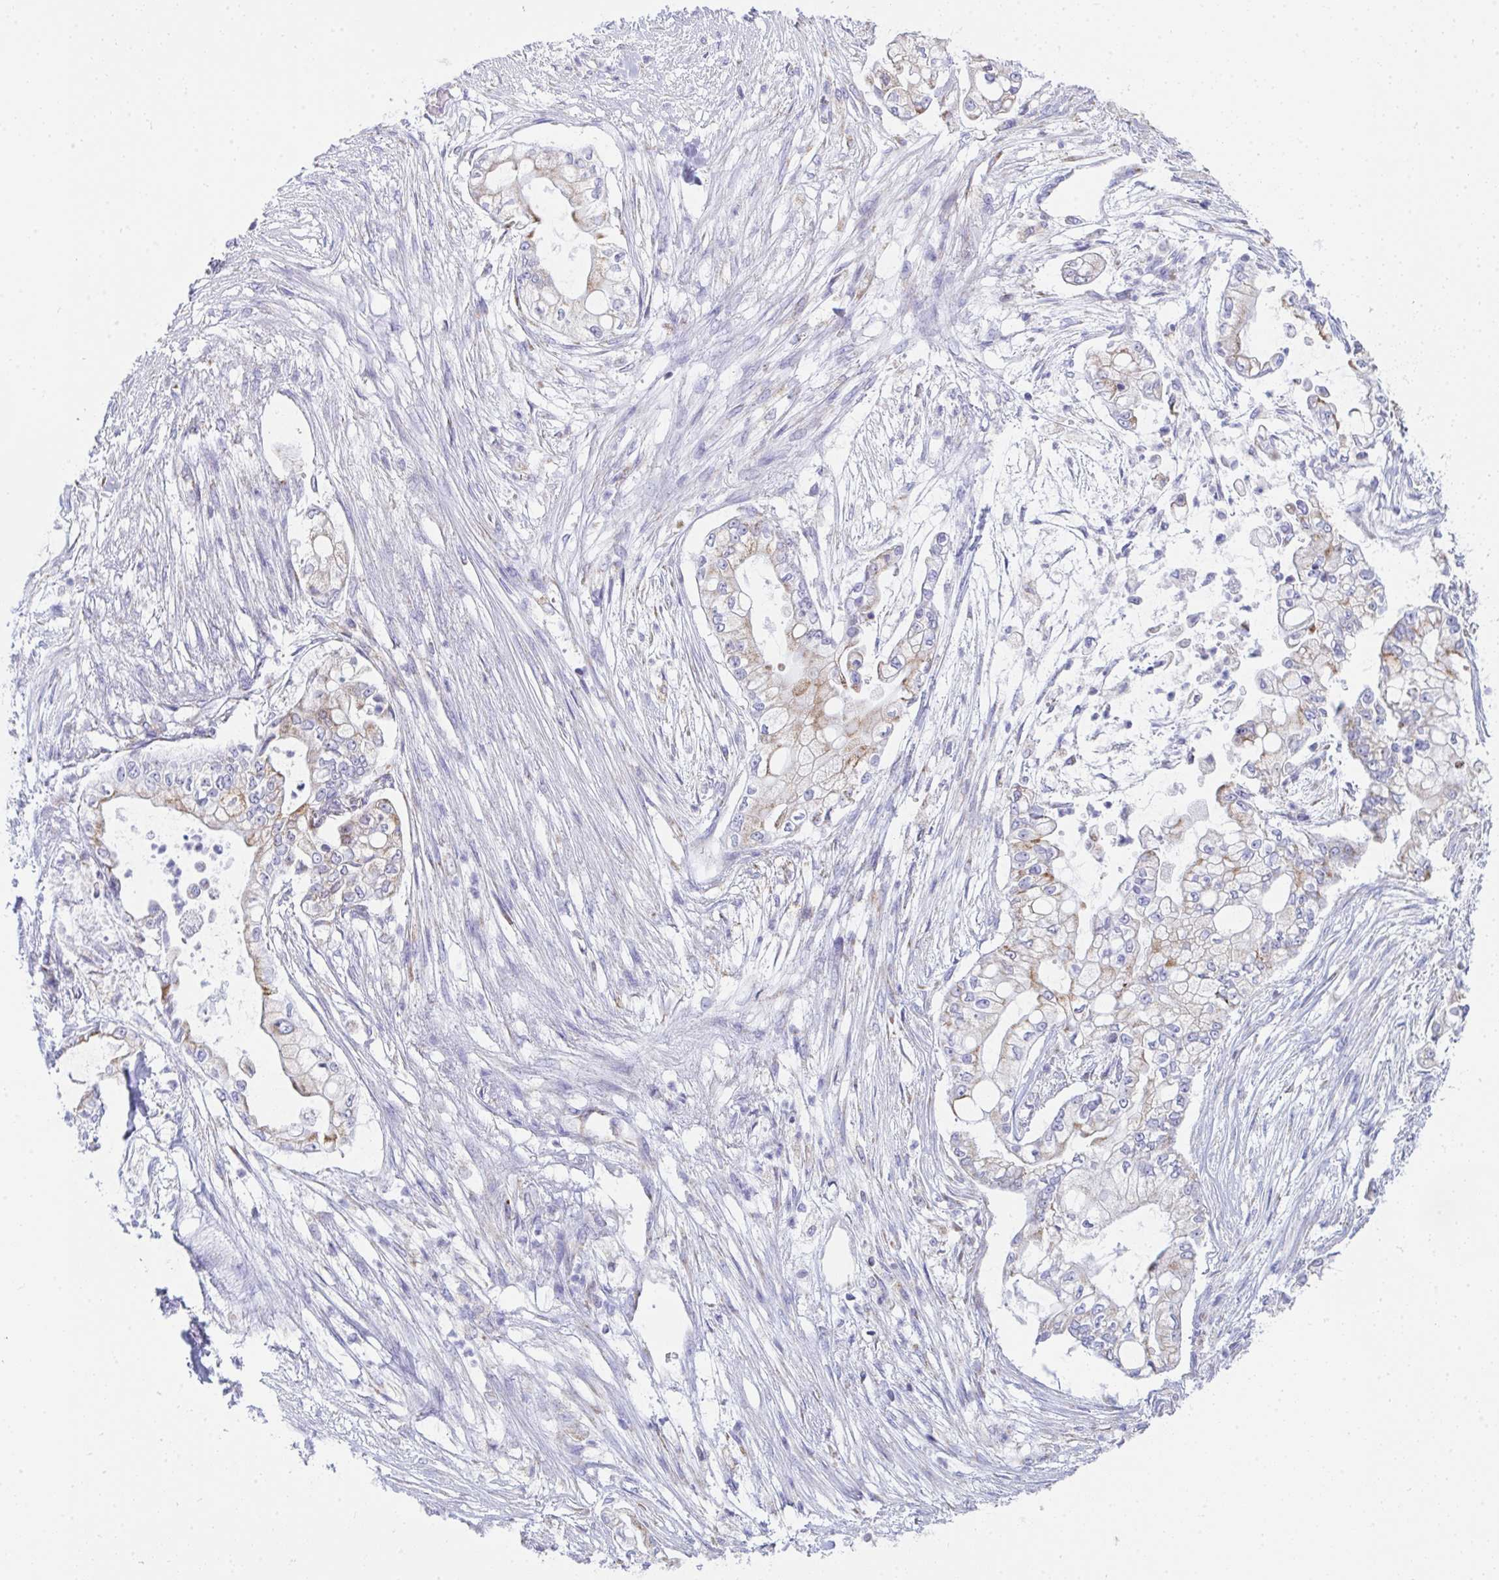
{"staining": {"intensity": "weak", "quantity": "<25%", "location": "cytoplasmic/membranous"}, "tissue": "pancreatic cancer", "cell_type": "Tumor cells", "image_type": "cancer", "snomed": [{"axis": "morphology", "description": "Adenocarcinoma, NOS"}, {"axis": "topography", "description": "Pancreas"}], "caption": "This is an IHC histopathology image of adenocarcinoma (pancreatic). There is no expression in tumor cells.", "gene": "AIFM1", "patient": {"sex": "female", "age": 69}}